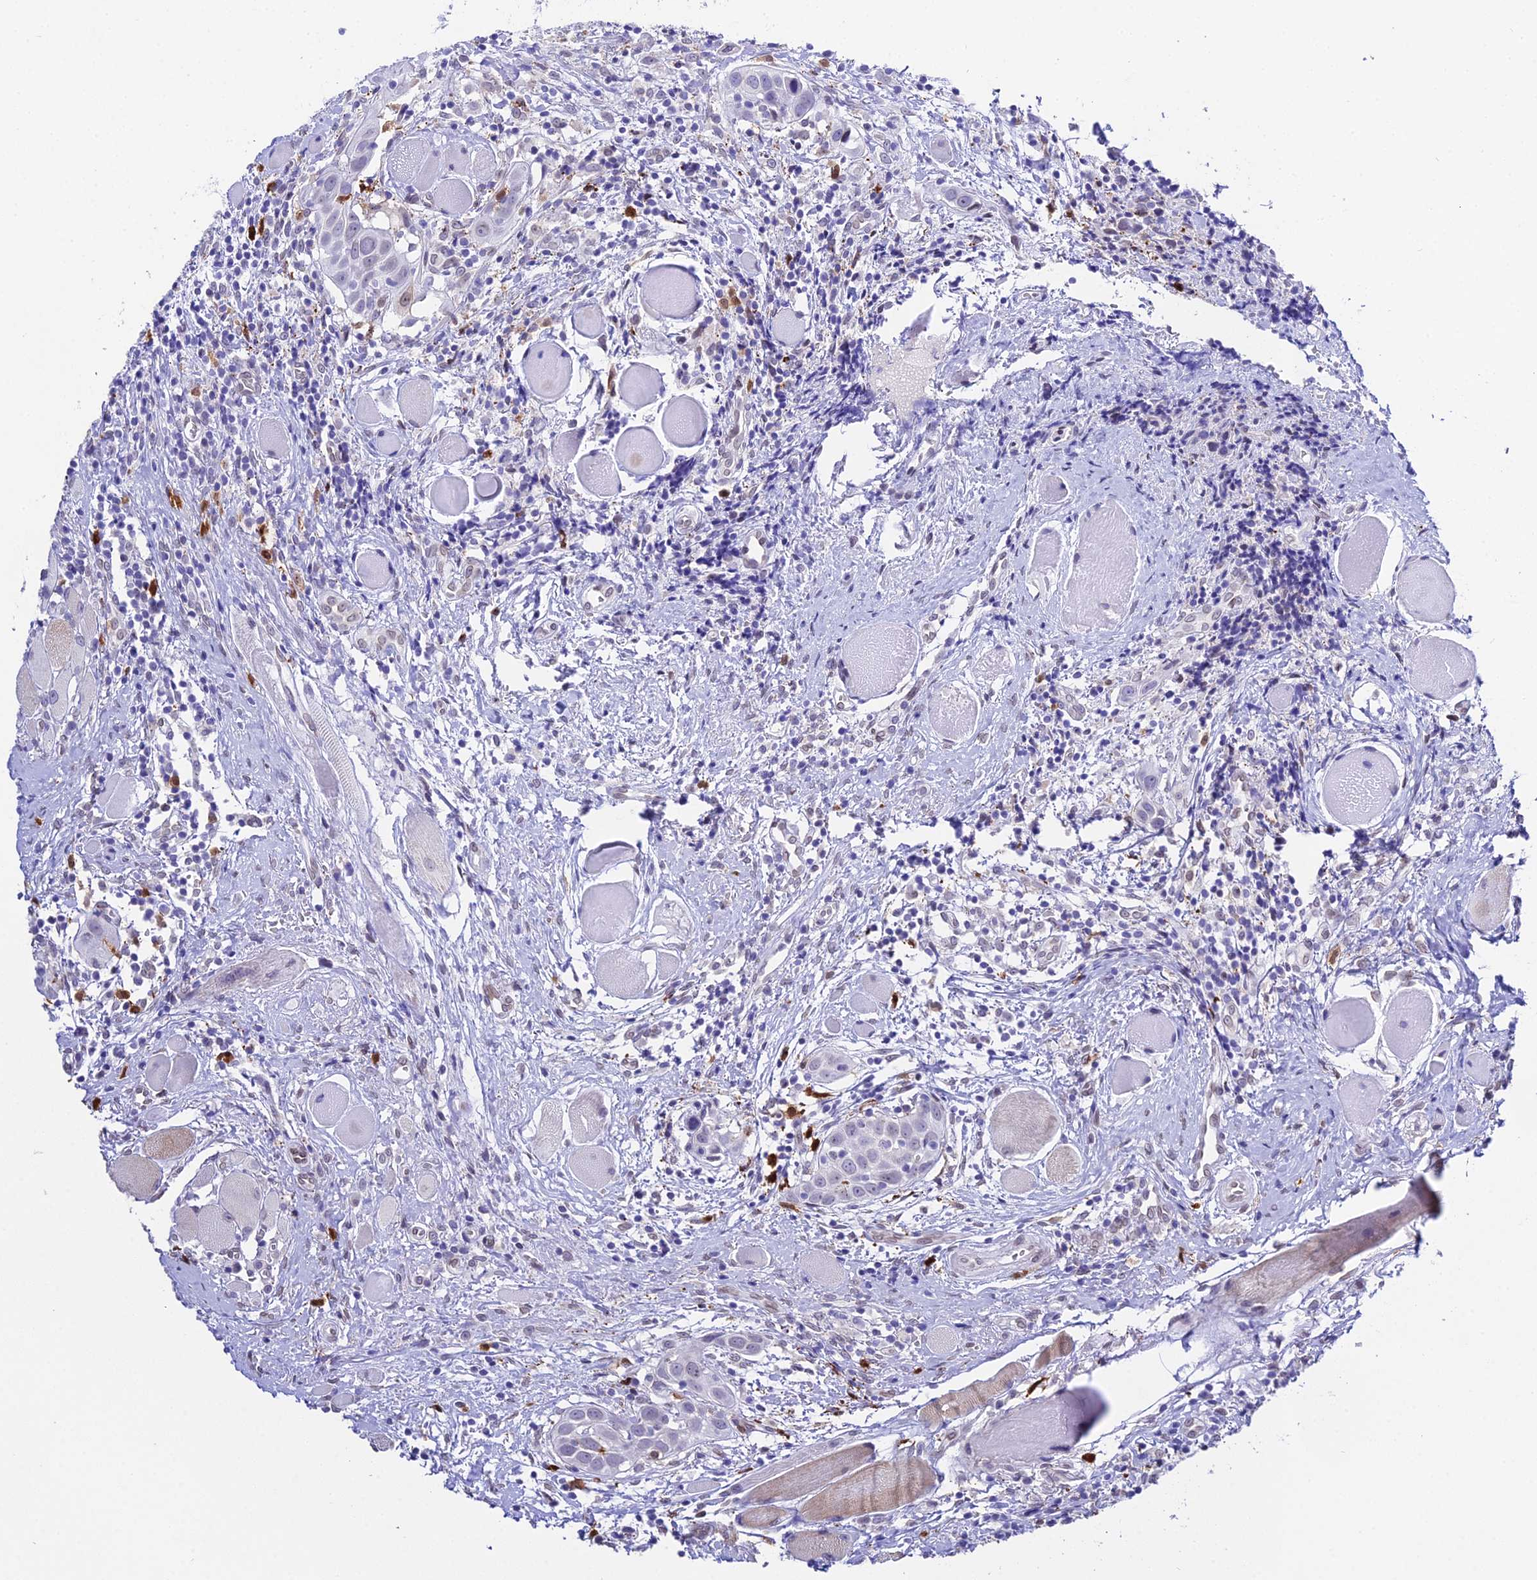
{"staining": {"intensity": "negative", "quantity": "none", "location": "none"}, "tissue": "head and neck cancer", "cell_type": "Tumor cells", "image_type": "cancer", "snomed": [{"axis": "morphology", "description": "Squamous cell carcinoma, NOS"}, {"axis": "topography", "description": "Oral tissue"}, {"axis": "topography", "description": "Head-Neck"}], "caption": "Tumor cells are negative for protein expression in human head and neck cancer (squamous cell carcinoma).", "gene": "MCM10", "patient": {"sex": "female", "age": 50}}